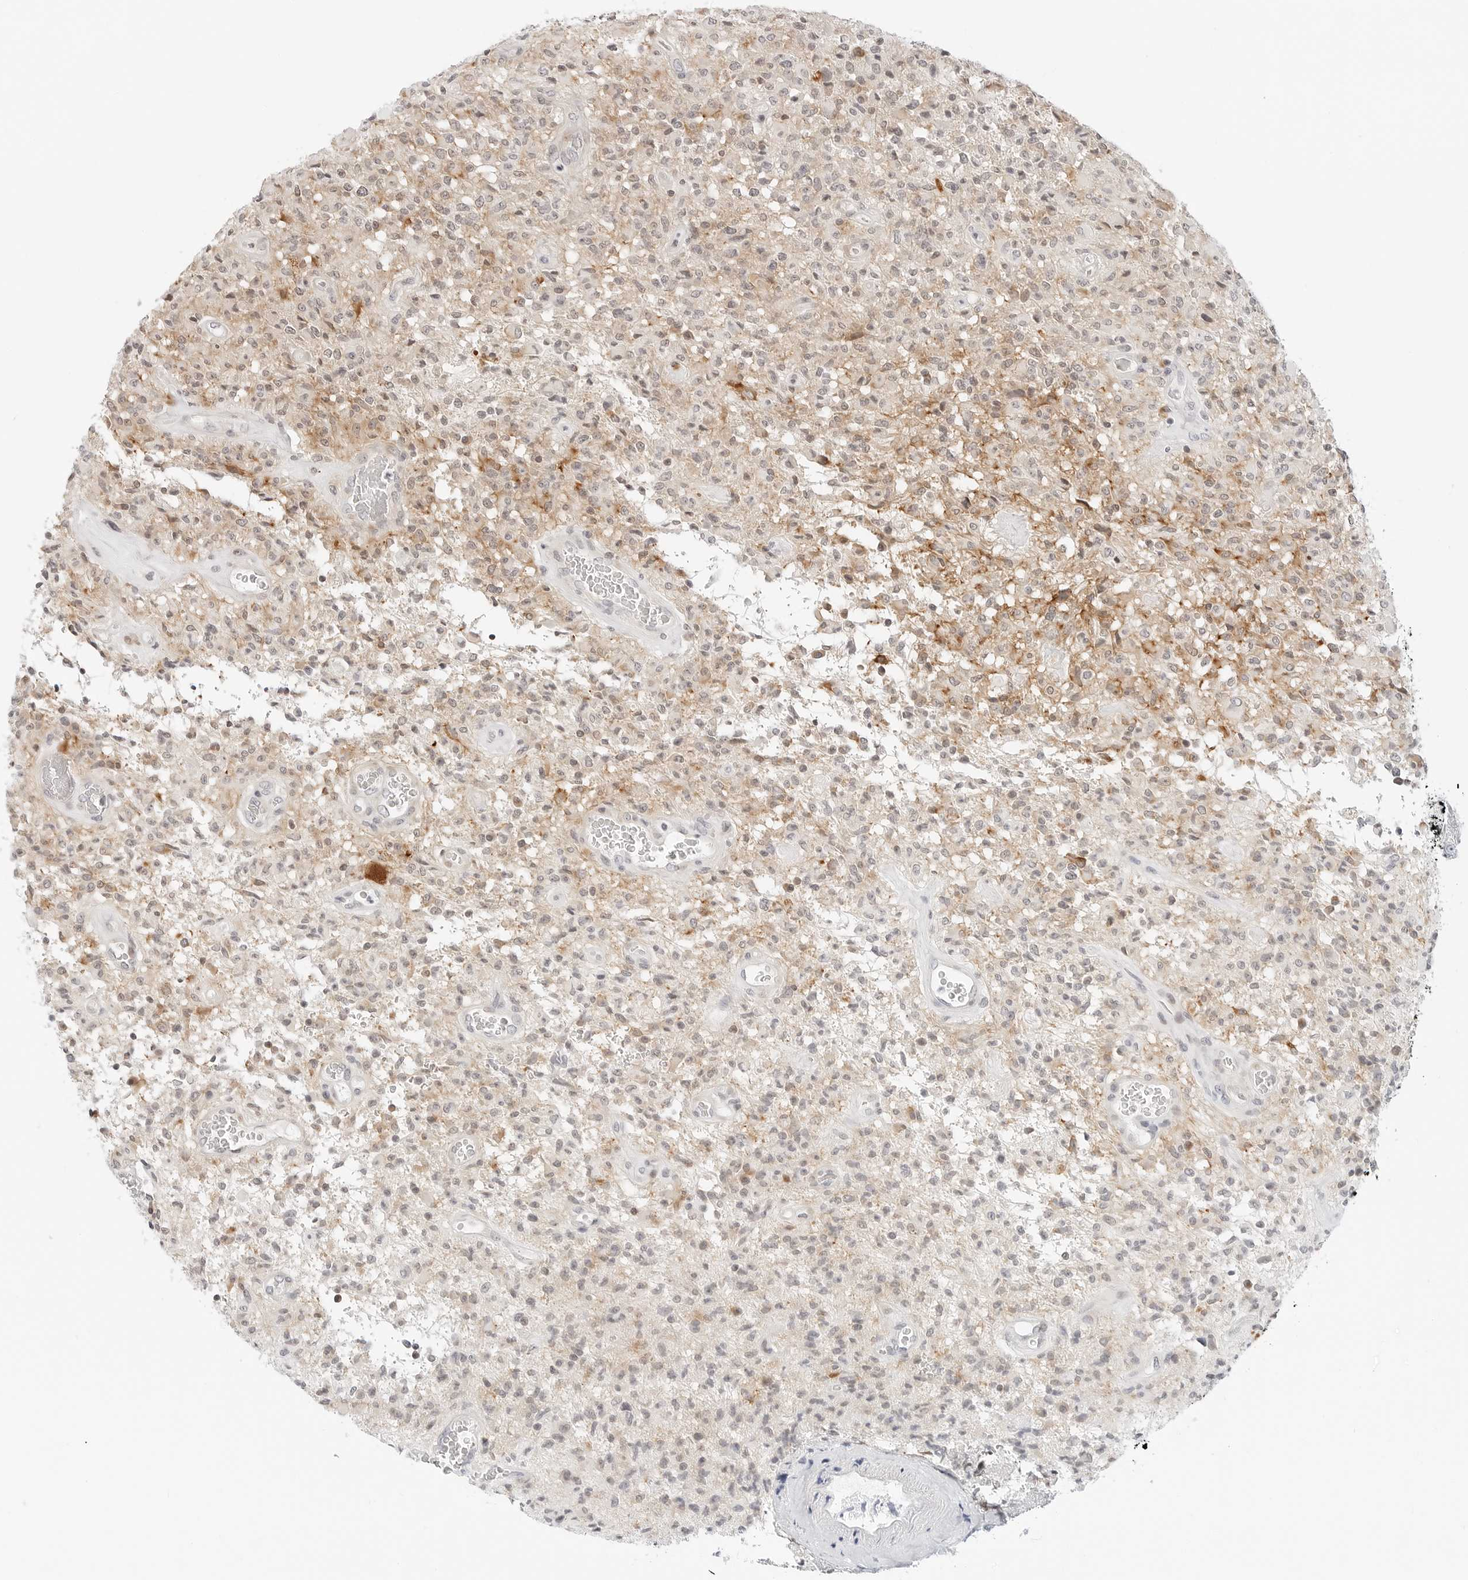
{"staining": {"intensity": "negative", "quantity": "none", "location": "none"}, "tissue": "glioma", "cell_type": "Tumor cells", "image_type": "cancer", "snomed": [{"axis": "morphology", "description": "Glioma, malignant, High grade"}, {"axis": "topography", "description": "Brain"}], "caption": "This is a photomicrograph of immunohistochemistry staining of glioma, which shows no positivity in tumor cells.", "gene": "PARP10", "patient": {"sex": "female", "age": 57}}